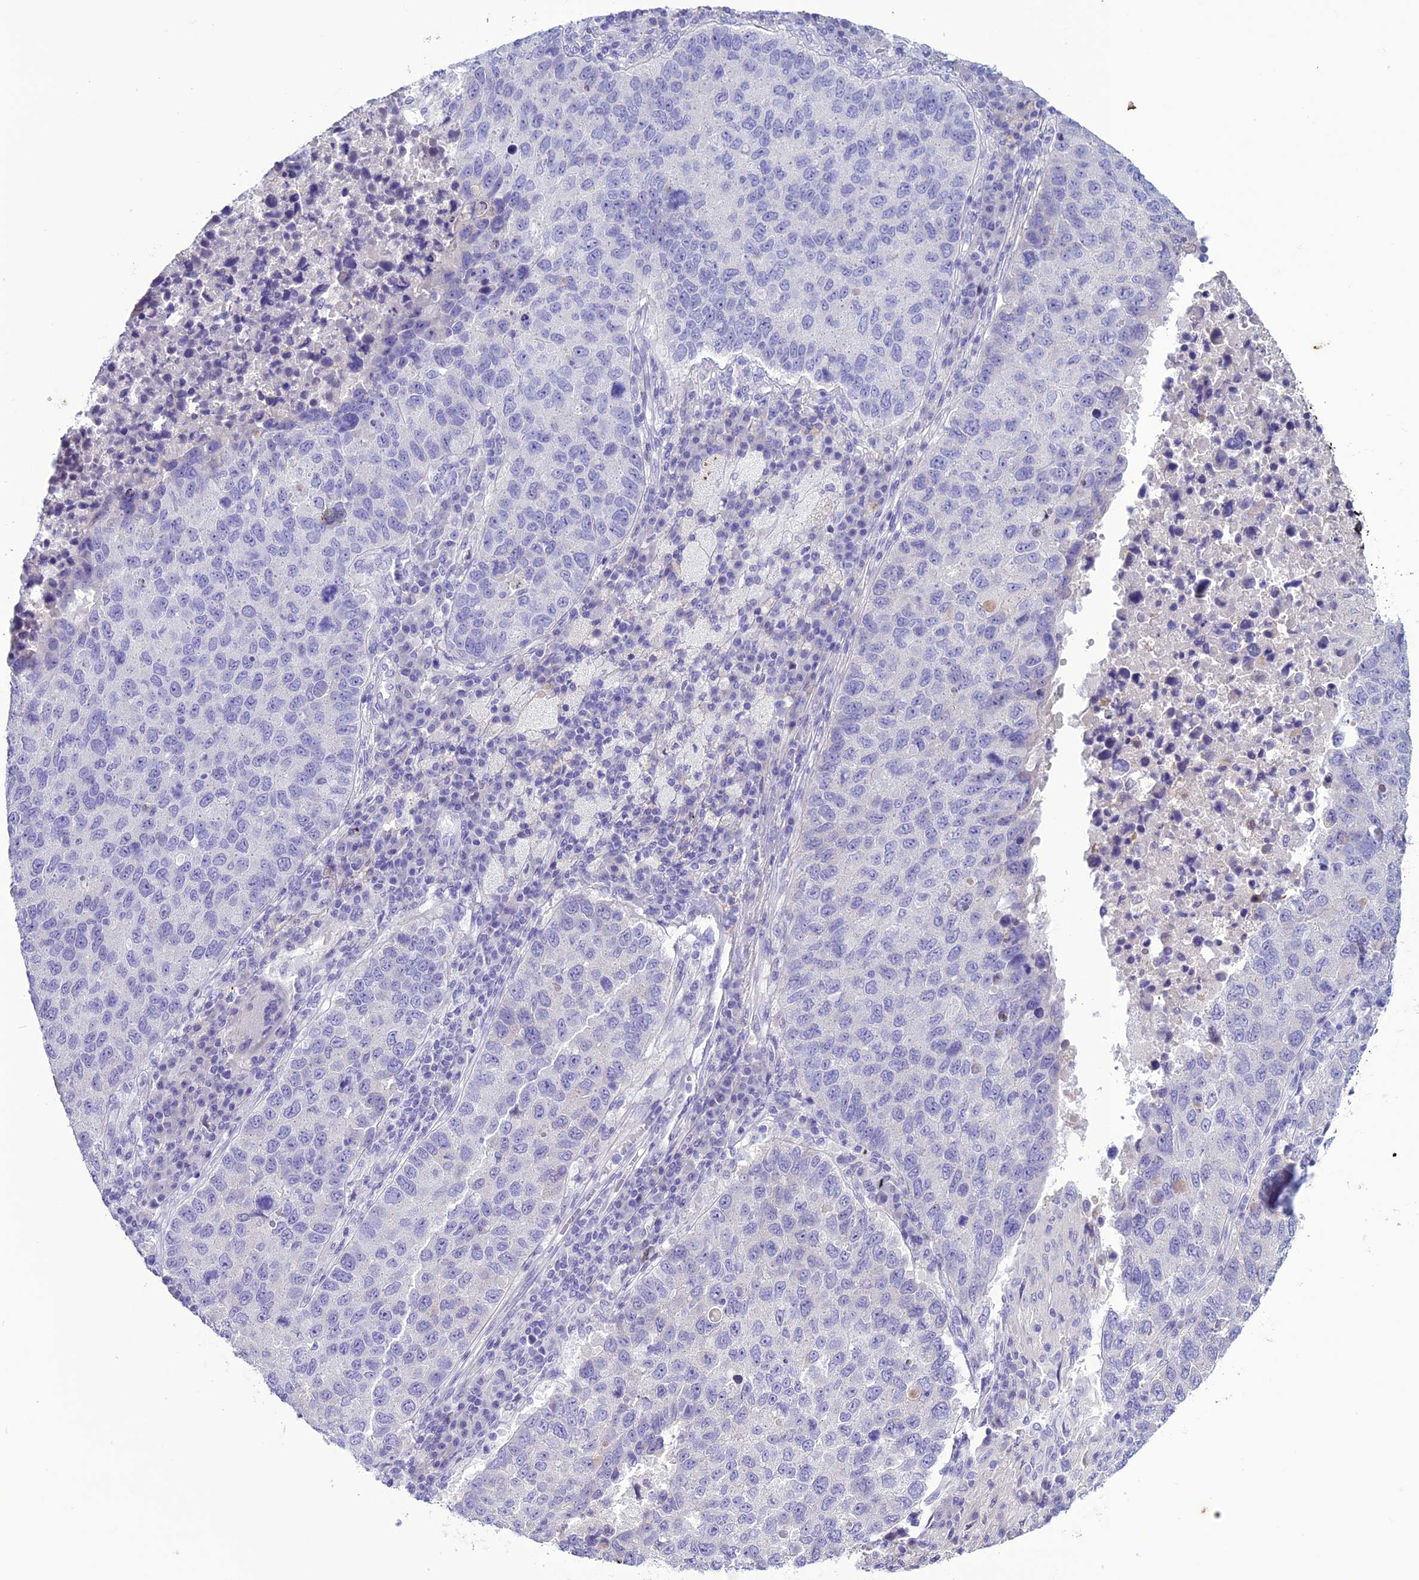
{"staining": {"intensity": "negative", "quantity": "none", "location": "none"}, "tissue": "lung cancer", "cell_type": "Tumor cells", "image_type": "cancer", "snomed": [{"axis": "morphology", "description": "Squamous cell carcinoma, NOS"}, {"axis": "topography", "description": "Lung"}], "caption": "Immunohistochemistry photomicrograph of human lung cancer stained for a protein (brown), which reveals no positivity in tumor cells.", "gene": "CLEC2L", "patient": {"sex": "male", "age": 73}}